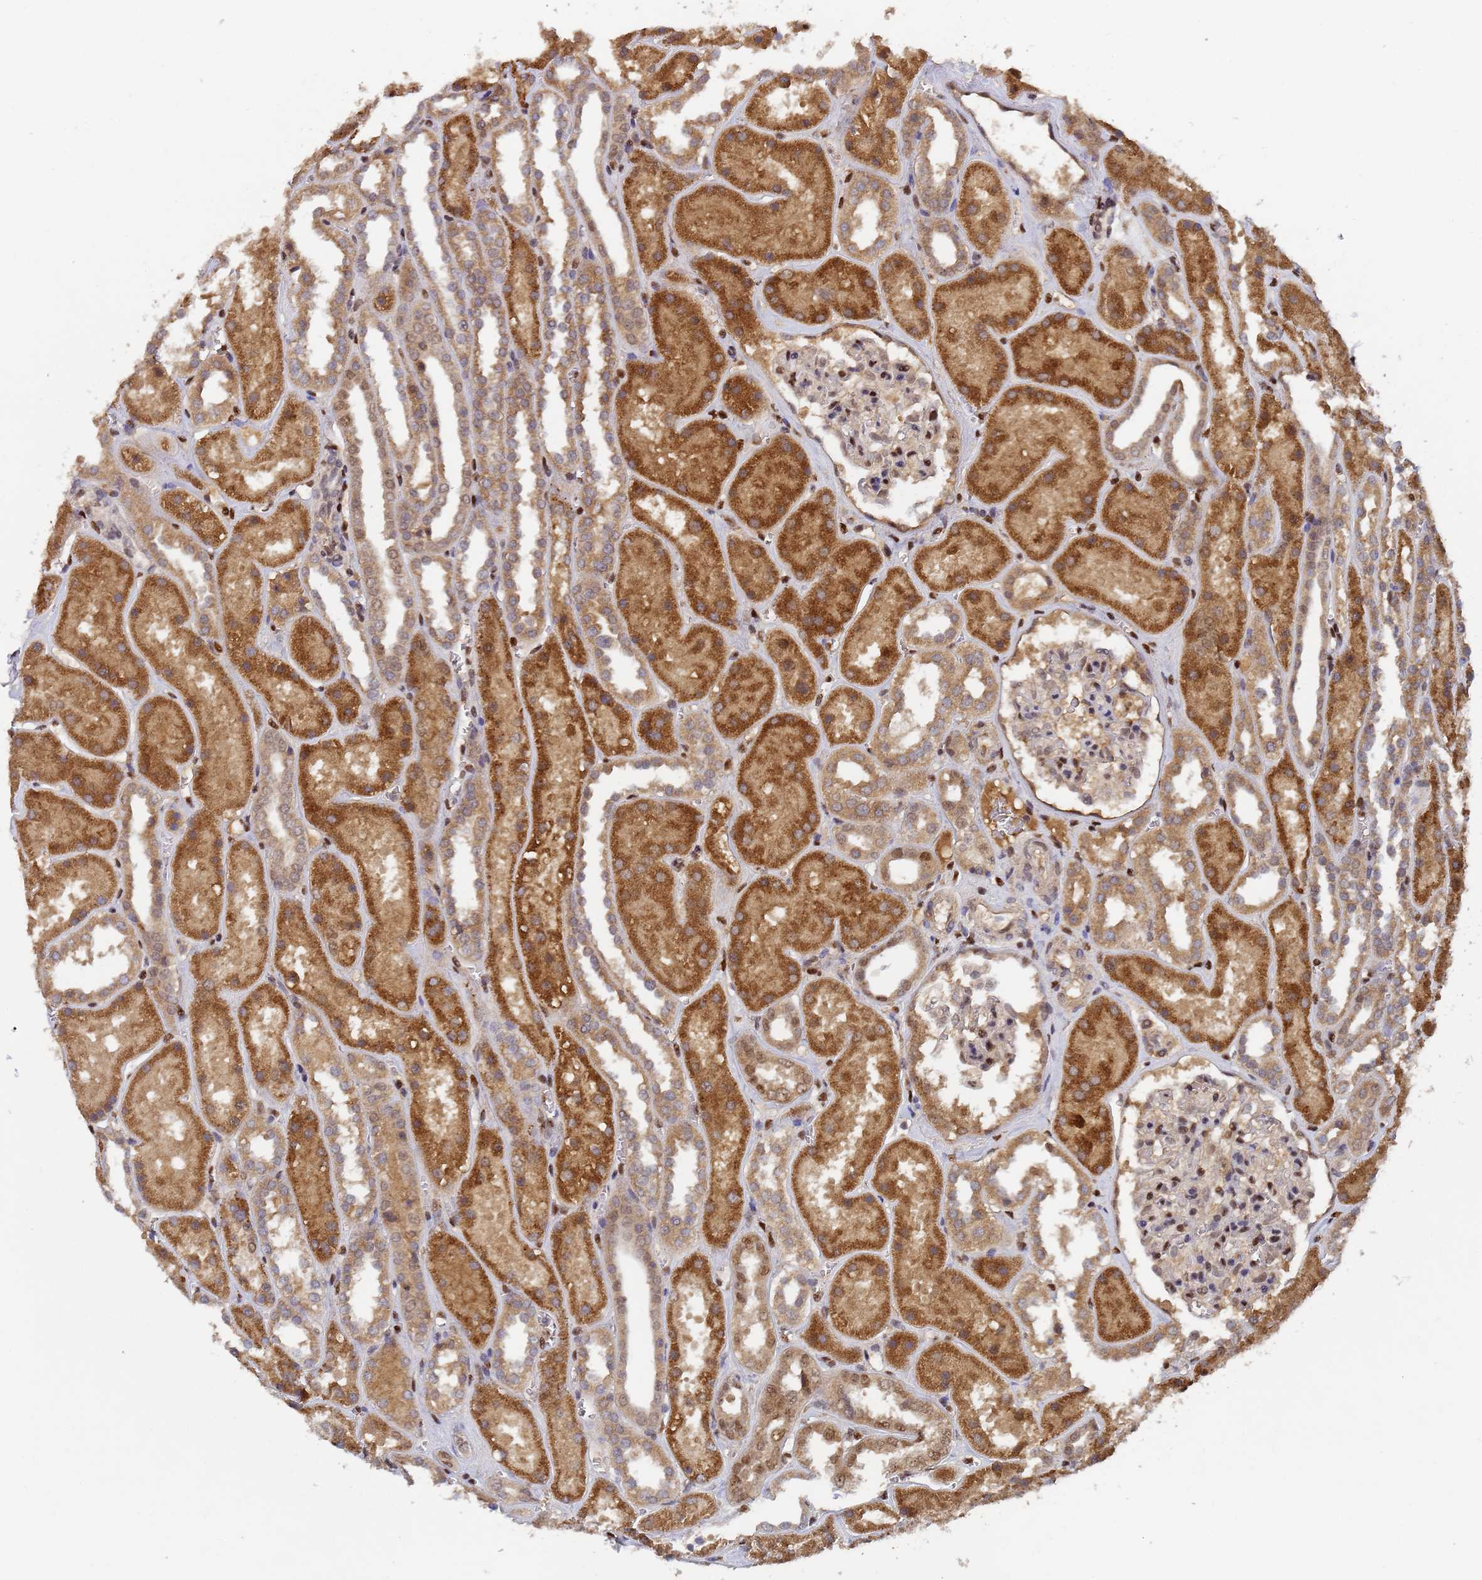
{"staining": {"intensity": "moderate", "quantity": "<25%", "location": "nuclear"}, "tissue": "kidney", "cell_type": "Cells in glomeruli", "image_type": "normal", "snomed": [{"axis": "morphology", "description": "Normal tissue, NOS"}, {"axis": "topography", "description": "Kidney"}], "caption": "DAB (3,3'-diaminobenzidine) immunohistochemical staining of benign kidney shows moderate nuclear protein positivity in about <25% of cells in glomeruli.", "gene": "SECISBP2", "patient": {"sex": "female", "age": 41}}